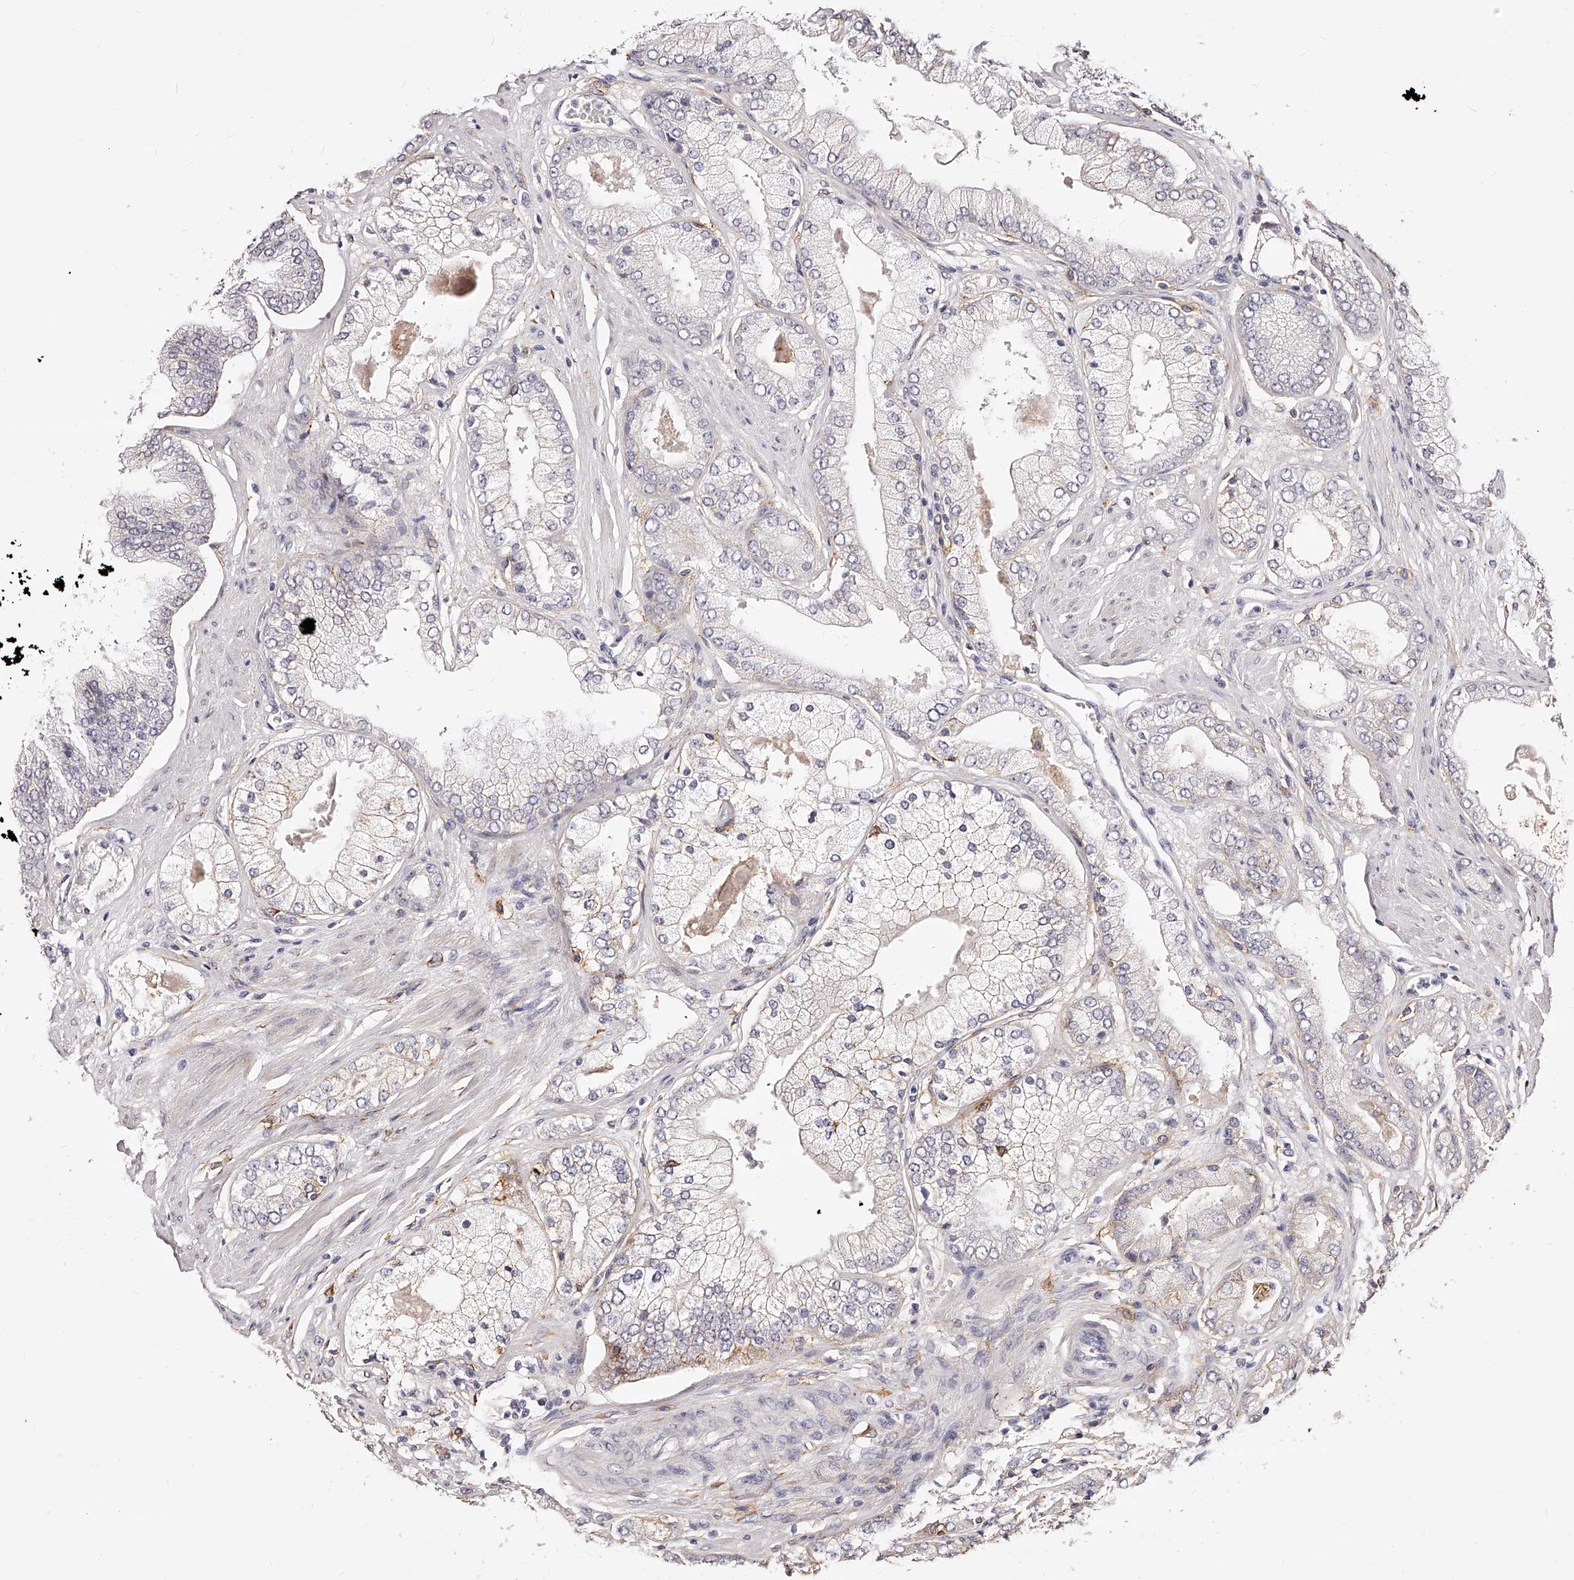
{"staining": {"intensity": "negative", "quantity": "none", "location": "none"}, "tissue": "prostate cancer", "cell_type": "Tumor cells", "image_type": "cancer", "snomed": [{"axis": "morphology", "description": "Adenocarcinoma, High grade"}, {"axis": "topography", "description": "Prostate"}], "caption": "DAB (3,3'-diaminobenzidine) immunohistochemical staining of human adenocarcinoma (high-grade) (prostate) reveals no significant staining in tumor cells.", "gene": "CD82", "patient": {"sex": "male", "age": 58}}